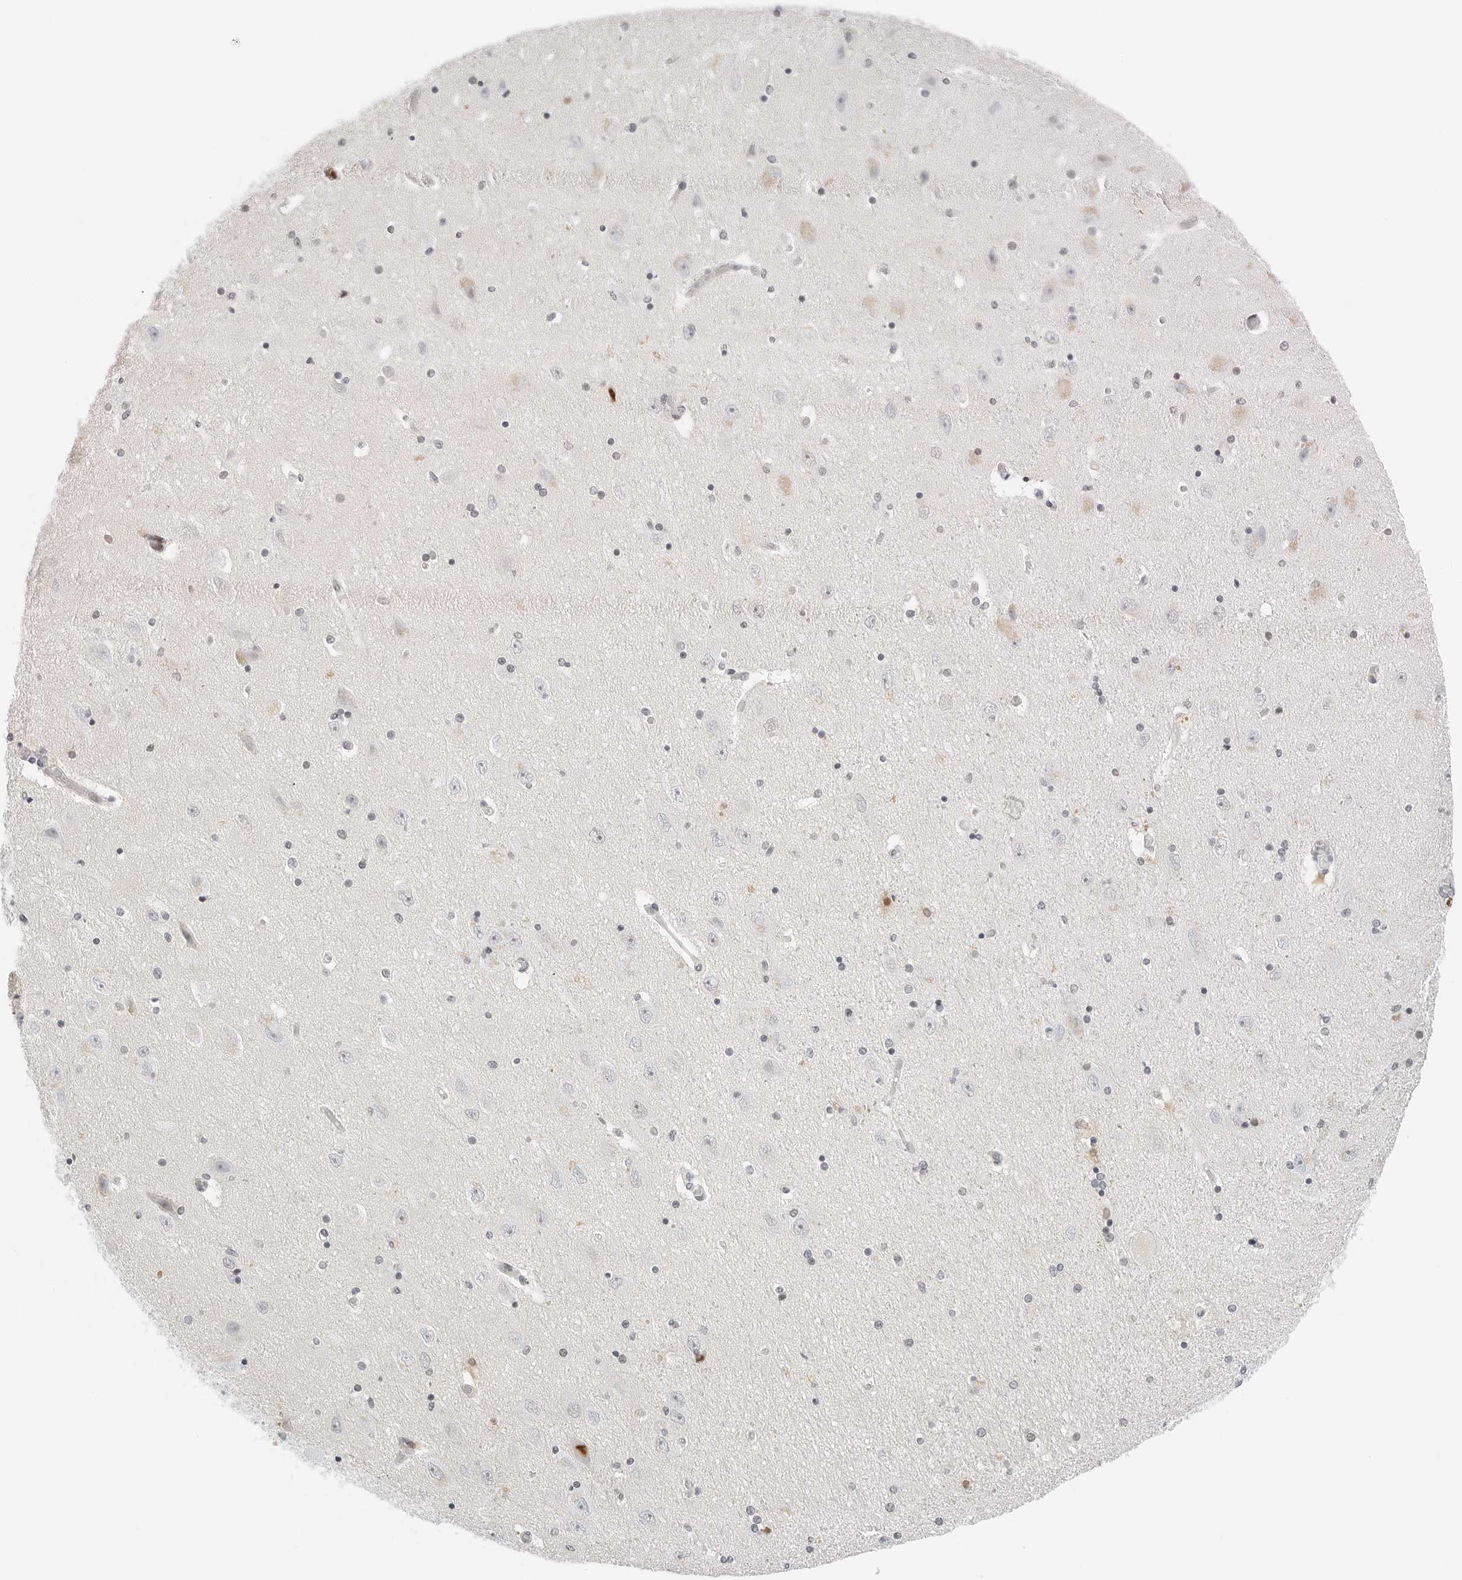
{"staining": {"intensity": "weak", "quantity": "<25%", "location": "cytoplasmic/membranous"}, "tissue": "hippocampus", "cell_type": "Glial cells", "image_type": "normal", "snomed": [{"axis": "morphology", "description": "Normal tissue, NOS"}, {"axis": "topography", "description": "Hippocampus"}], "caption": "Benign hippocampus was stained to show a protein in brown. There is no significant staining in glial cells. The staining was performed using DAB to visualize the protein expression in brown, while the nuclei were stained in blue with hematoxylin (Magnification: 20x).", "gene": "NTMT2", "patient": {"sex": "female", "age": 54}}